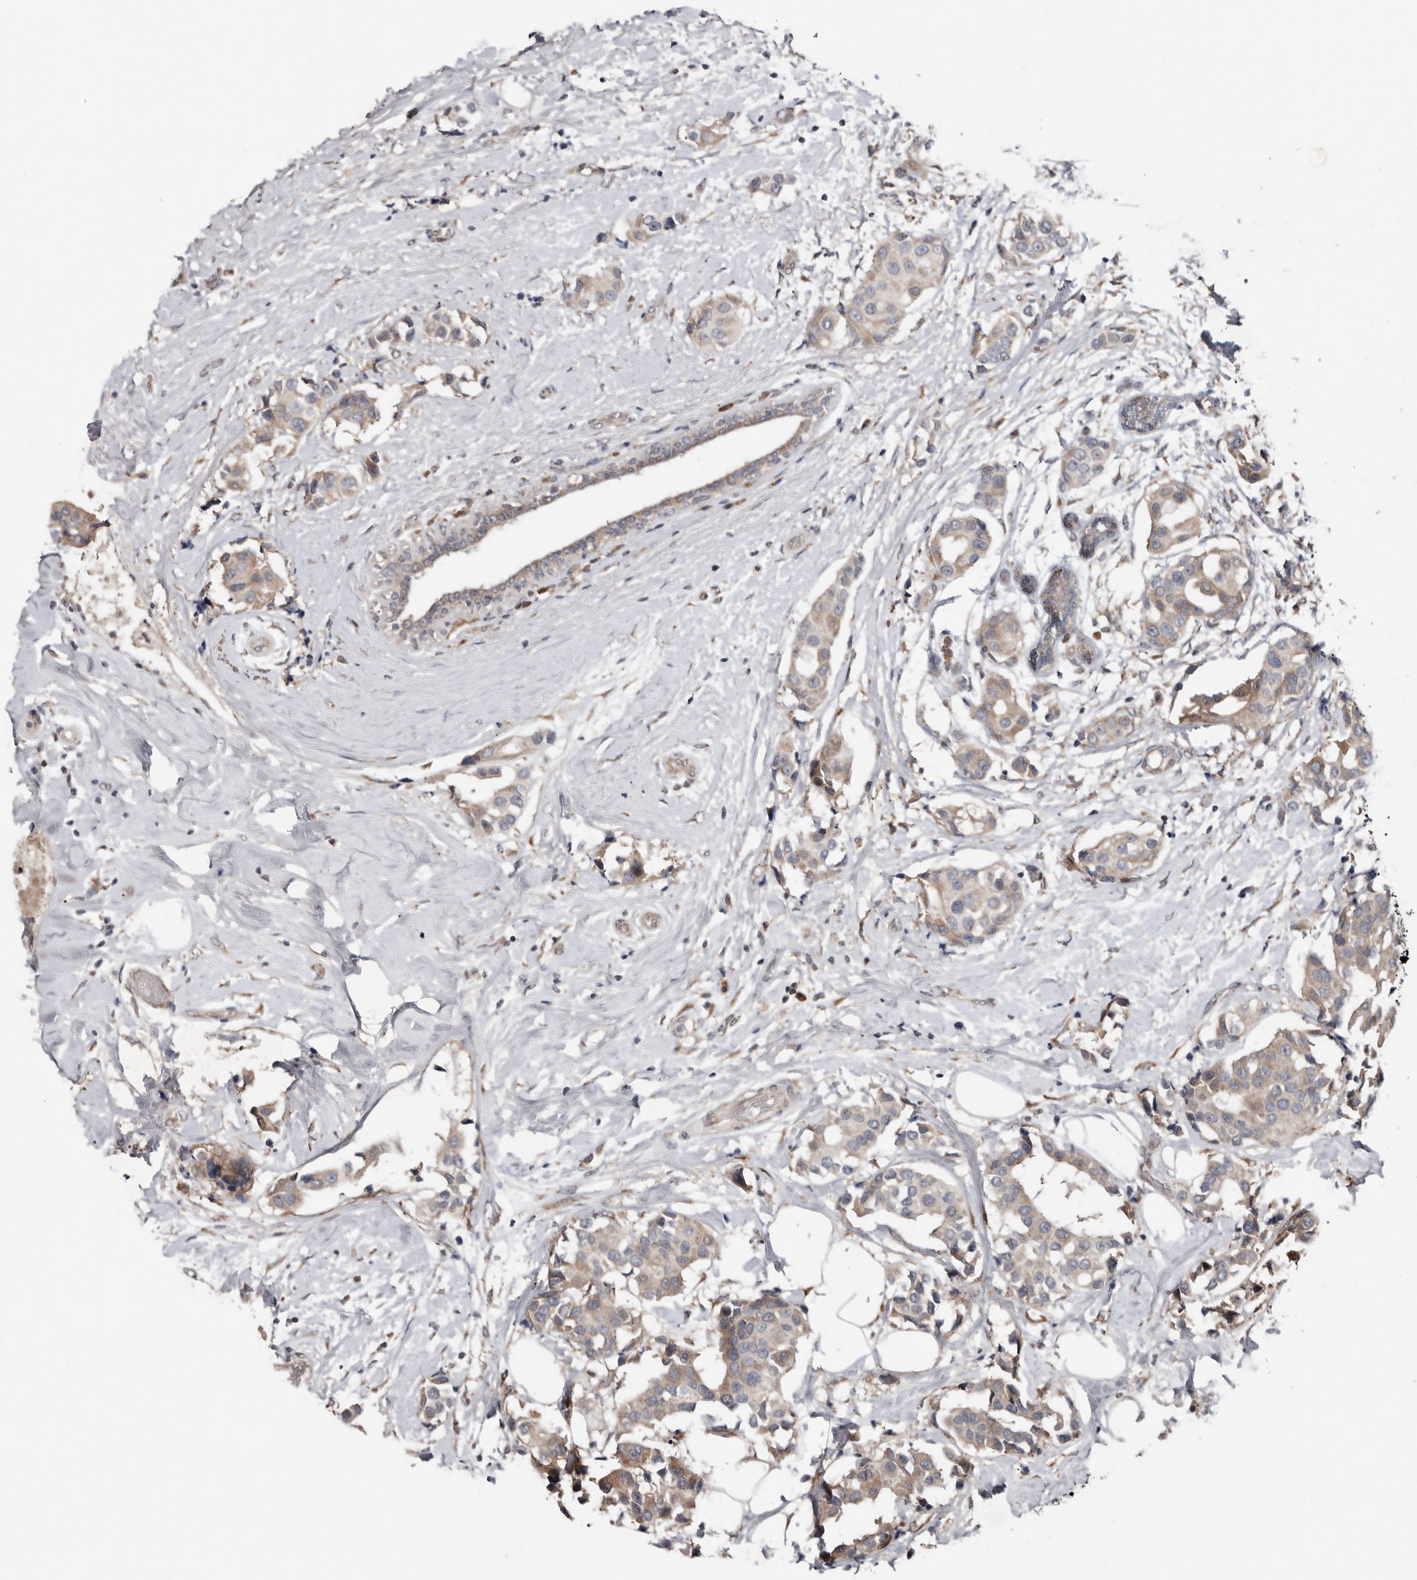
{"staining": {"intensity": "weak", "quantity": "25%-75%", "location": "cytoplasmic/membranous"}, "tissue": "breast cancer", "cell_type": "Tumor cells", "image_type": "cancer", "snomed": [{"axis": "morphology", "description": "Normal tissue, NOS"}, {"axis": "morphology", "description": "Duct carcinoma"}, {"axis": "topography", "description": "Breast"}], "caption": "A brown stain highlights weak cytoplasmic/membranous expression of a protein in breast cancer (intraductal carcinoma) tumor cells. The staining is performed using DAB brown chromogen to label protein expression. The nuclei are counter-stained blue using hematoxylin.", "gene": "CHML", "patient": {"sex": "female", "age": 39}}